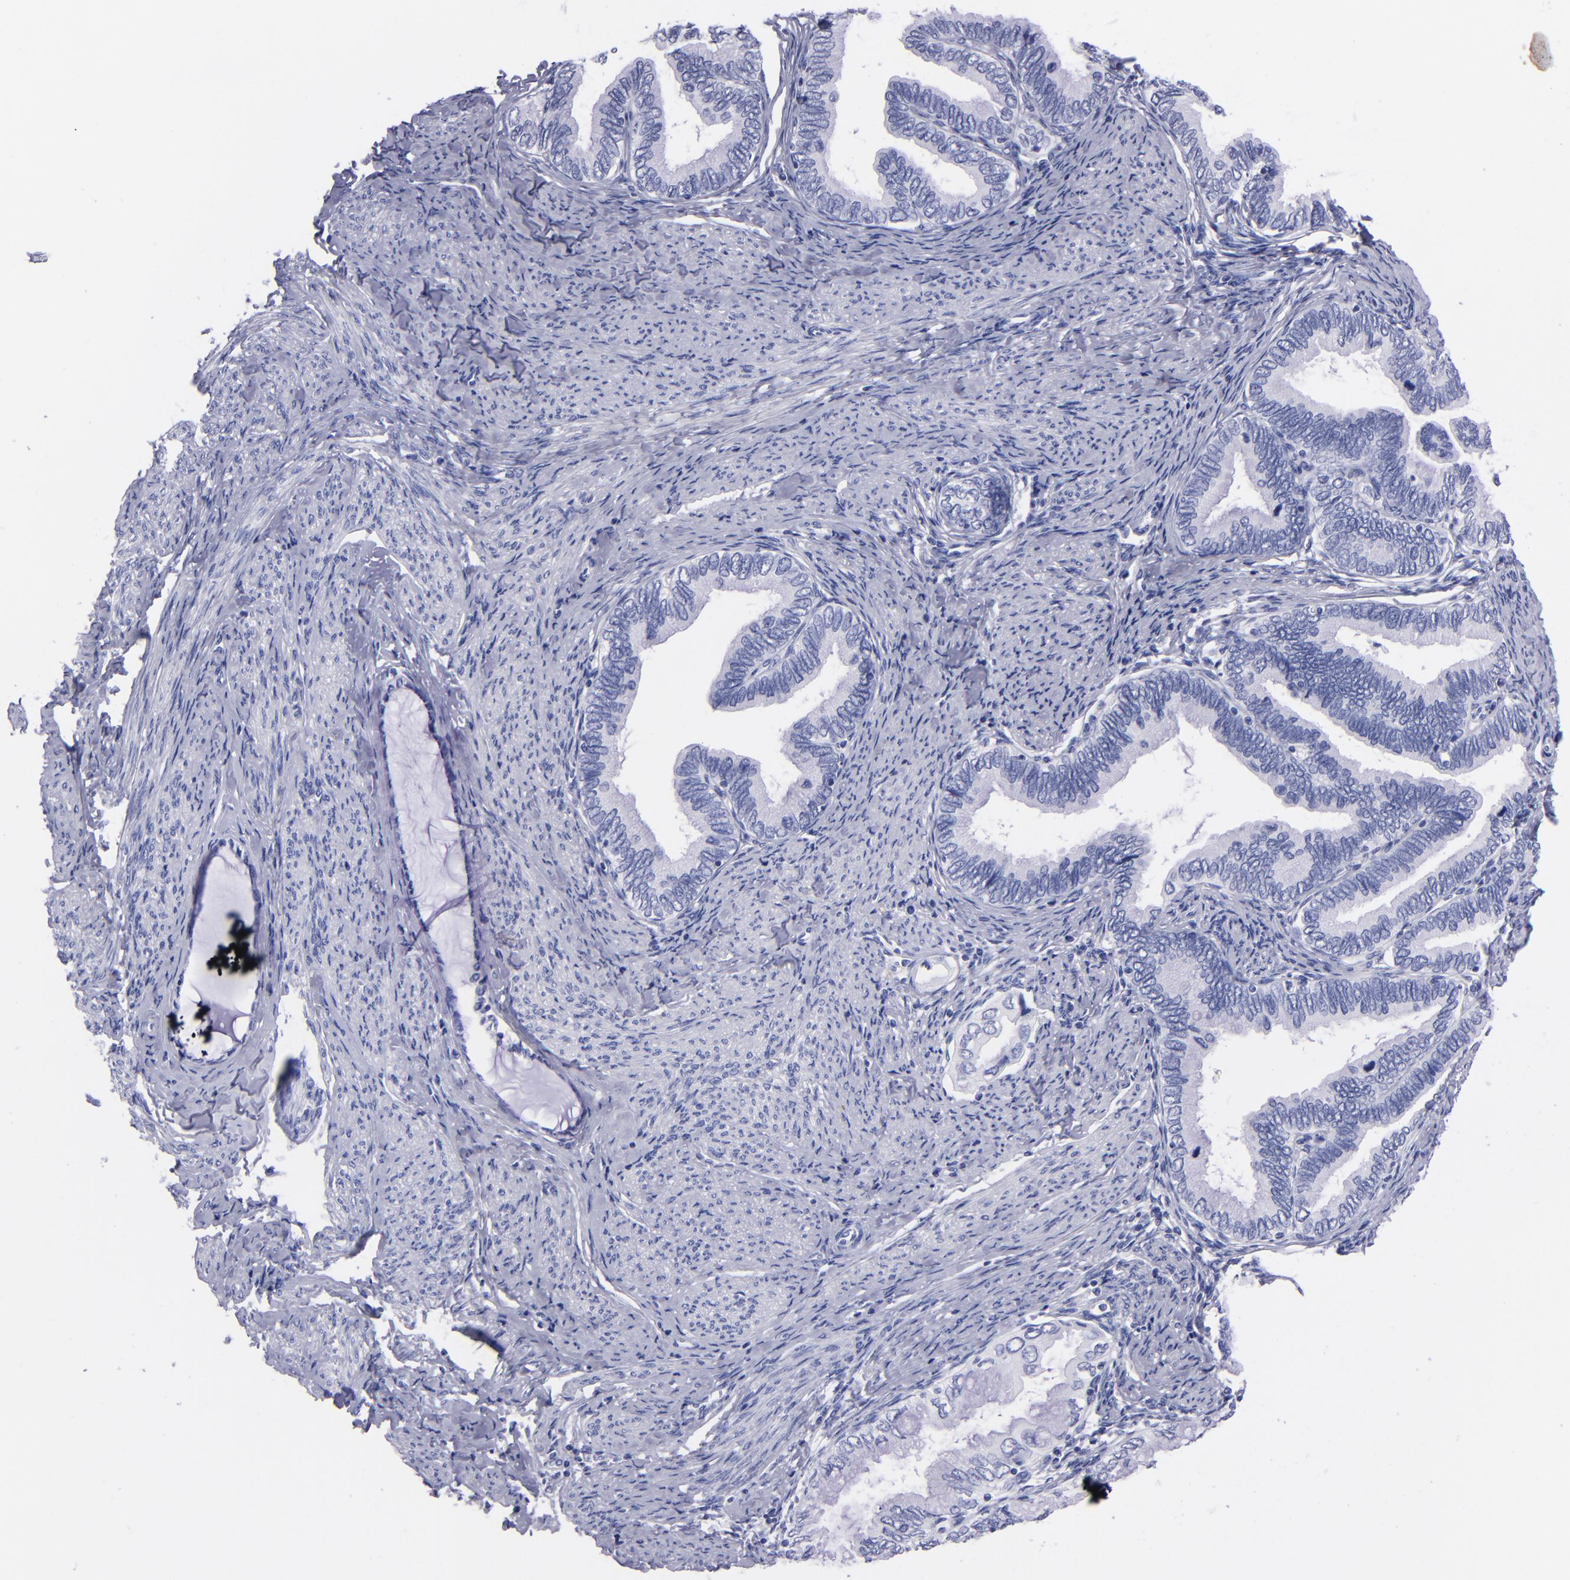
{"staining": {"intensity": "negative", "quantity": "none", "location": "none"}, "tissue": "cervical cancer", "cell_type": "Tumor cells", "image_type": "cancer", "snomed": [{"axis": "morphology", "description": "Adenocarcinoma, NOS"}, {"axis": "topography", "description": "Cervix"}], "caption": "A high-resolution histopathology image shows immunohistochemistry (IHC) staining of cervical cancer (adenocarcinoma), which displays no significant positivity in tumor cells.", "gene": "CD37", "patient": {"sex": "female", "age": 49}}